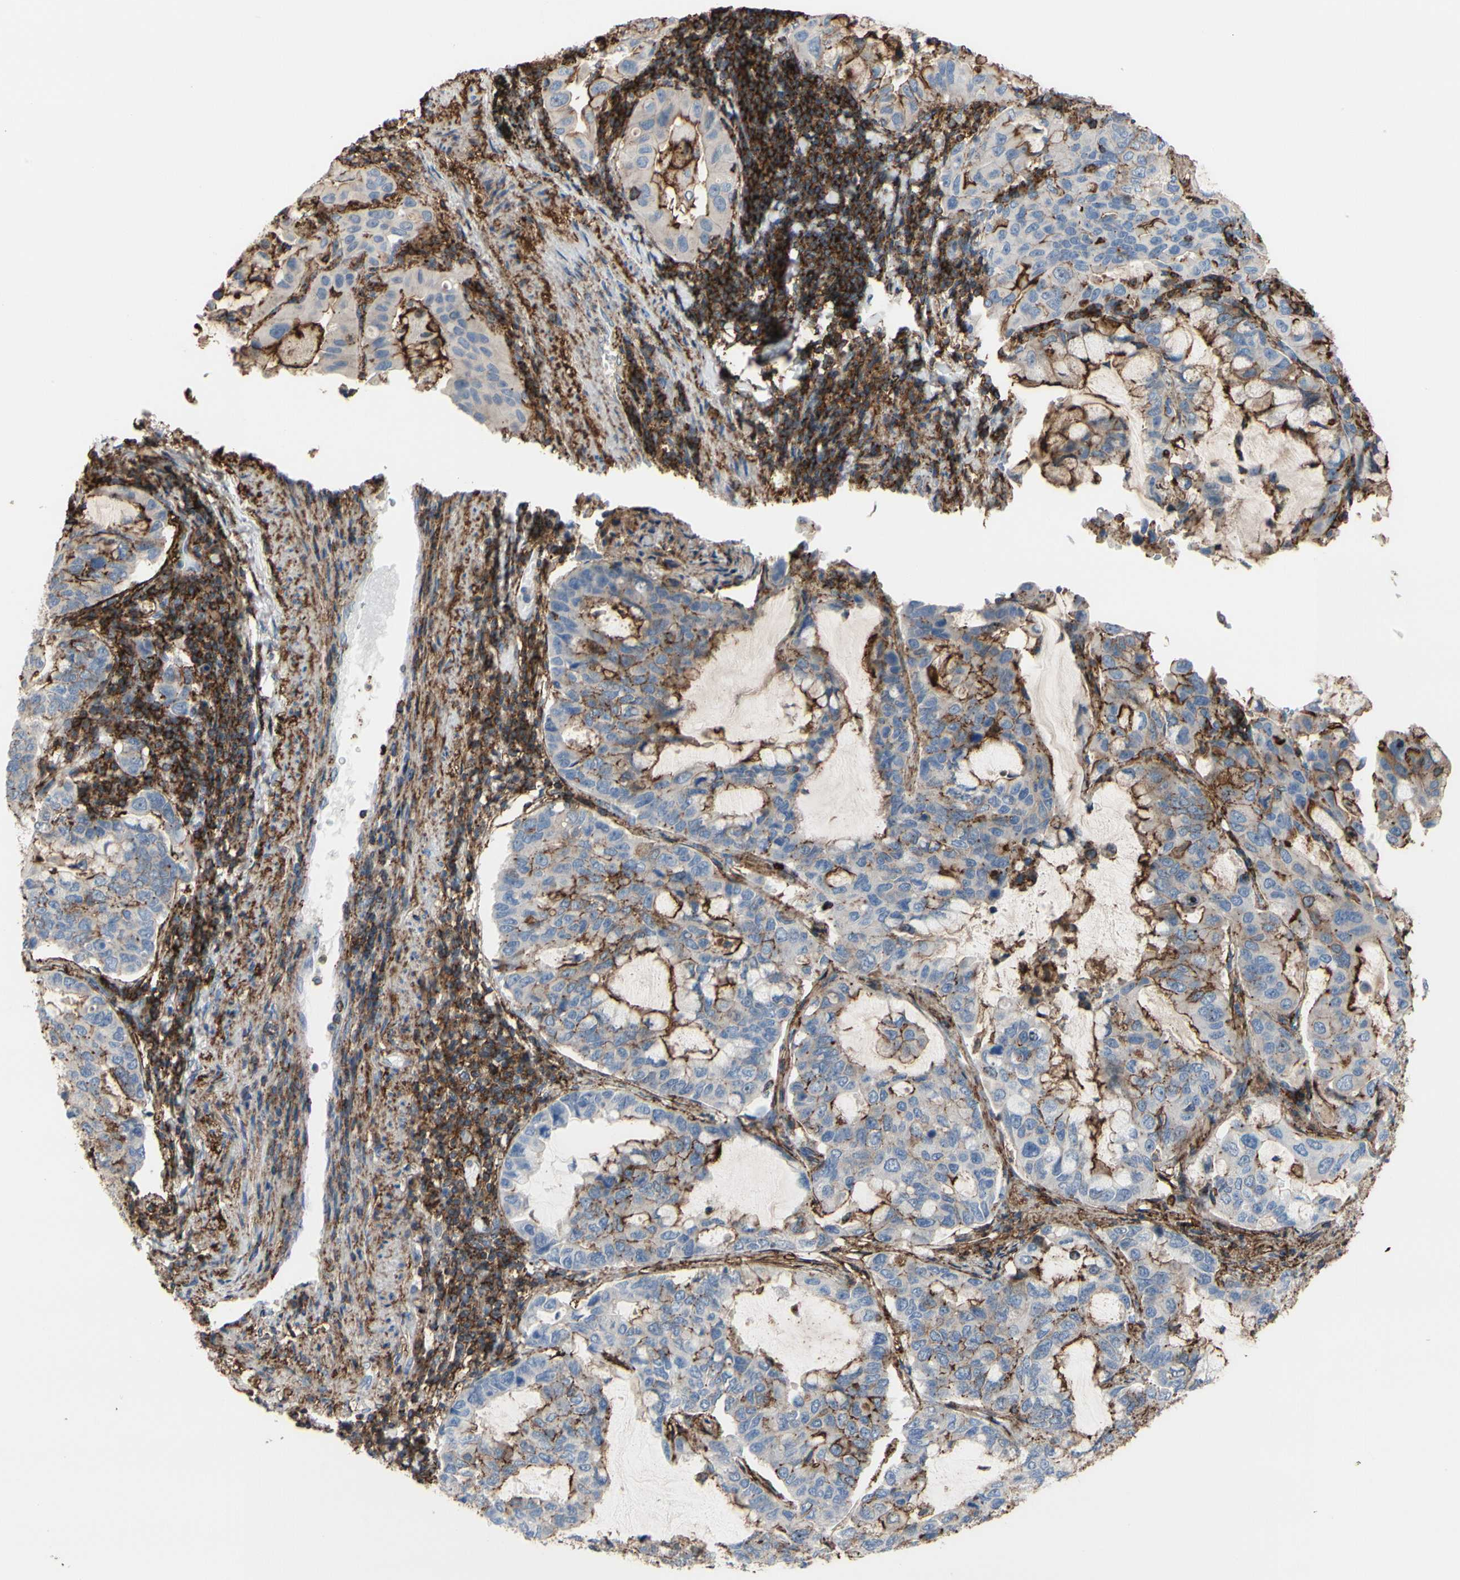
{"staining": {"intensity": "weak", "quantity": "25%-75%", "location": "cytoplasmic/membranous"}, "tissue": "lung cancer", "cell_type": "Tumor cells", "image_type": "cancer", "snomed": [{"axis": "morphology", "description": "Adenocarcinoma, NOS"}, {"axis": "topography", "description": "Lung"}], "caption": "Lung cancer (adenocarcinoma) tissue displays weak cytoplasmic/membranous staining in approximately 25%-75% of tumor cells", "gene": "ANXA6", "patient": {"sex": "male", "age": 64}}